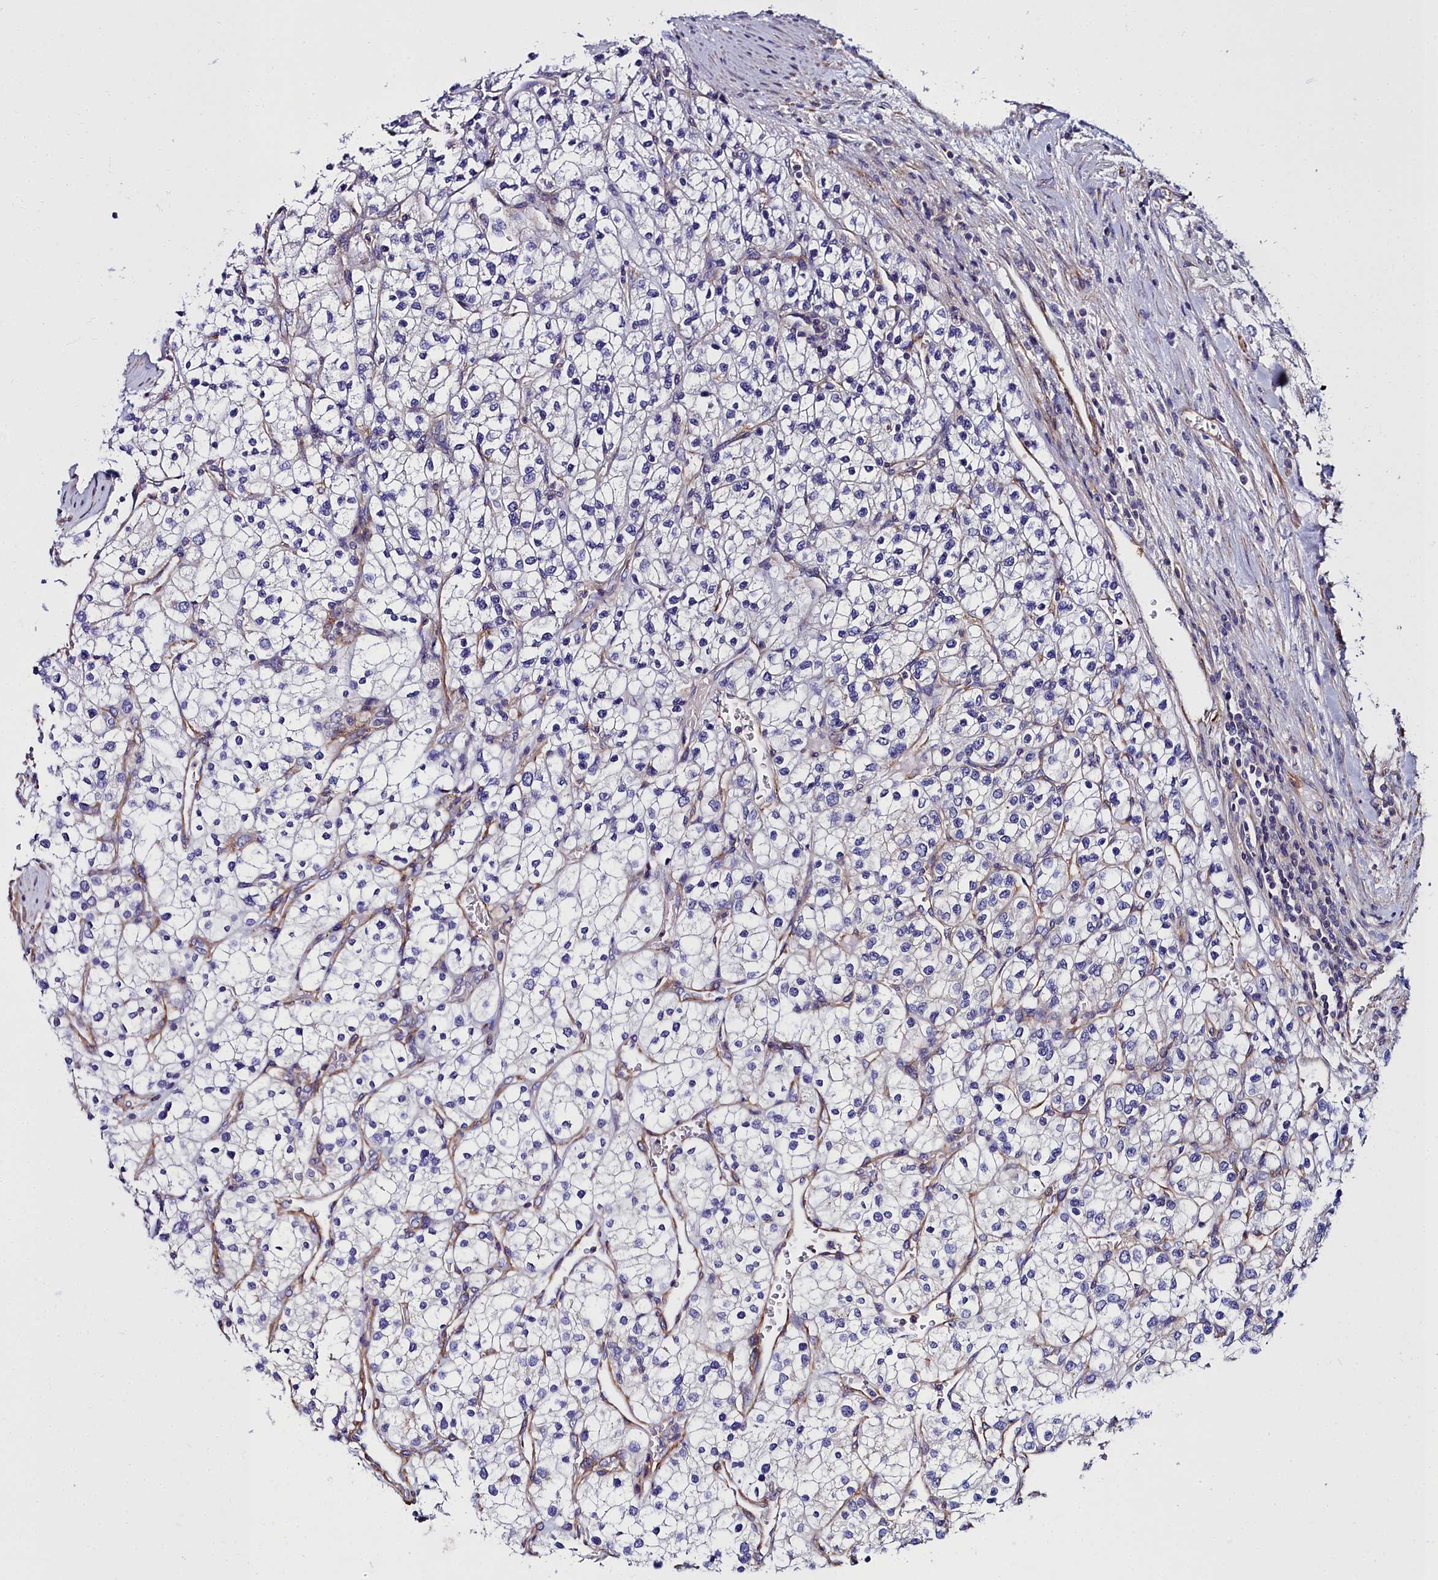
{"staining": {"intensity": "negative", "quantity": "none", "location": "none"}, "tissue": "renal cancer", "cell_type": "Tumor cells", "image_type": "cancer", "snomed": [{"axis": "morphology", "description": "Adenocarcinoma, NOS"}, {"axis": "topography", "description": "Kidney"}], "caption": "Immunohistochemistry (IHC) photomicrograph of human renal cancer stained for a protein (brown), which reveals no positivity in tumor cells.", "gene": "FADS3", "patient": {"sex": "male", "age": 80}}